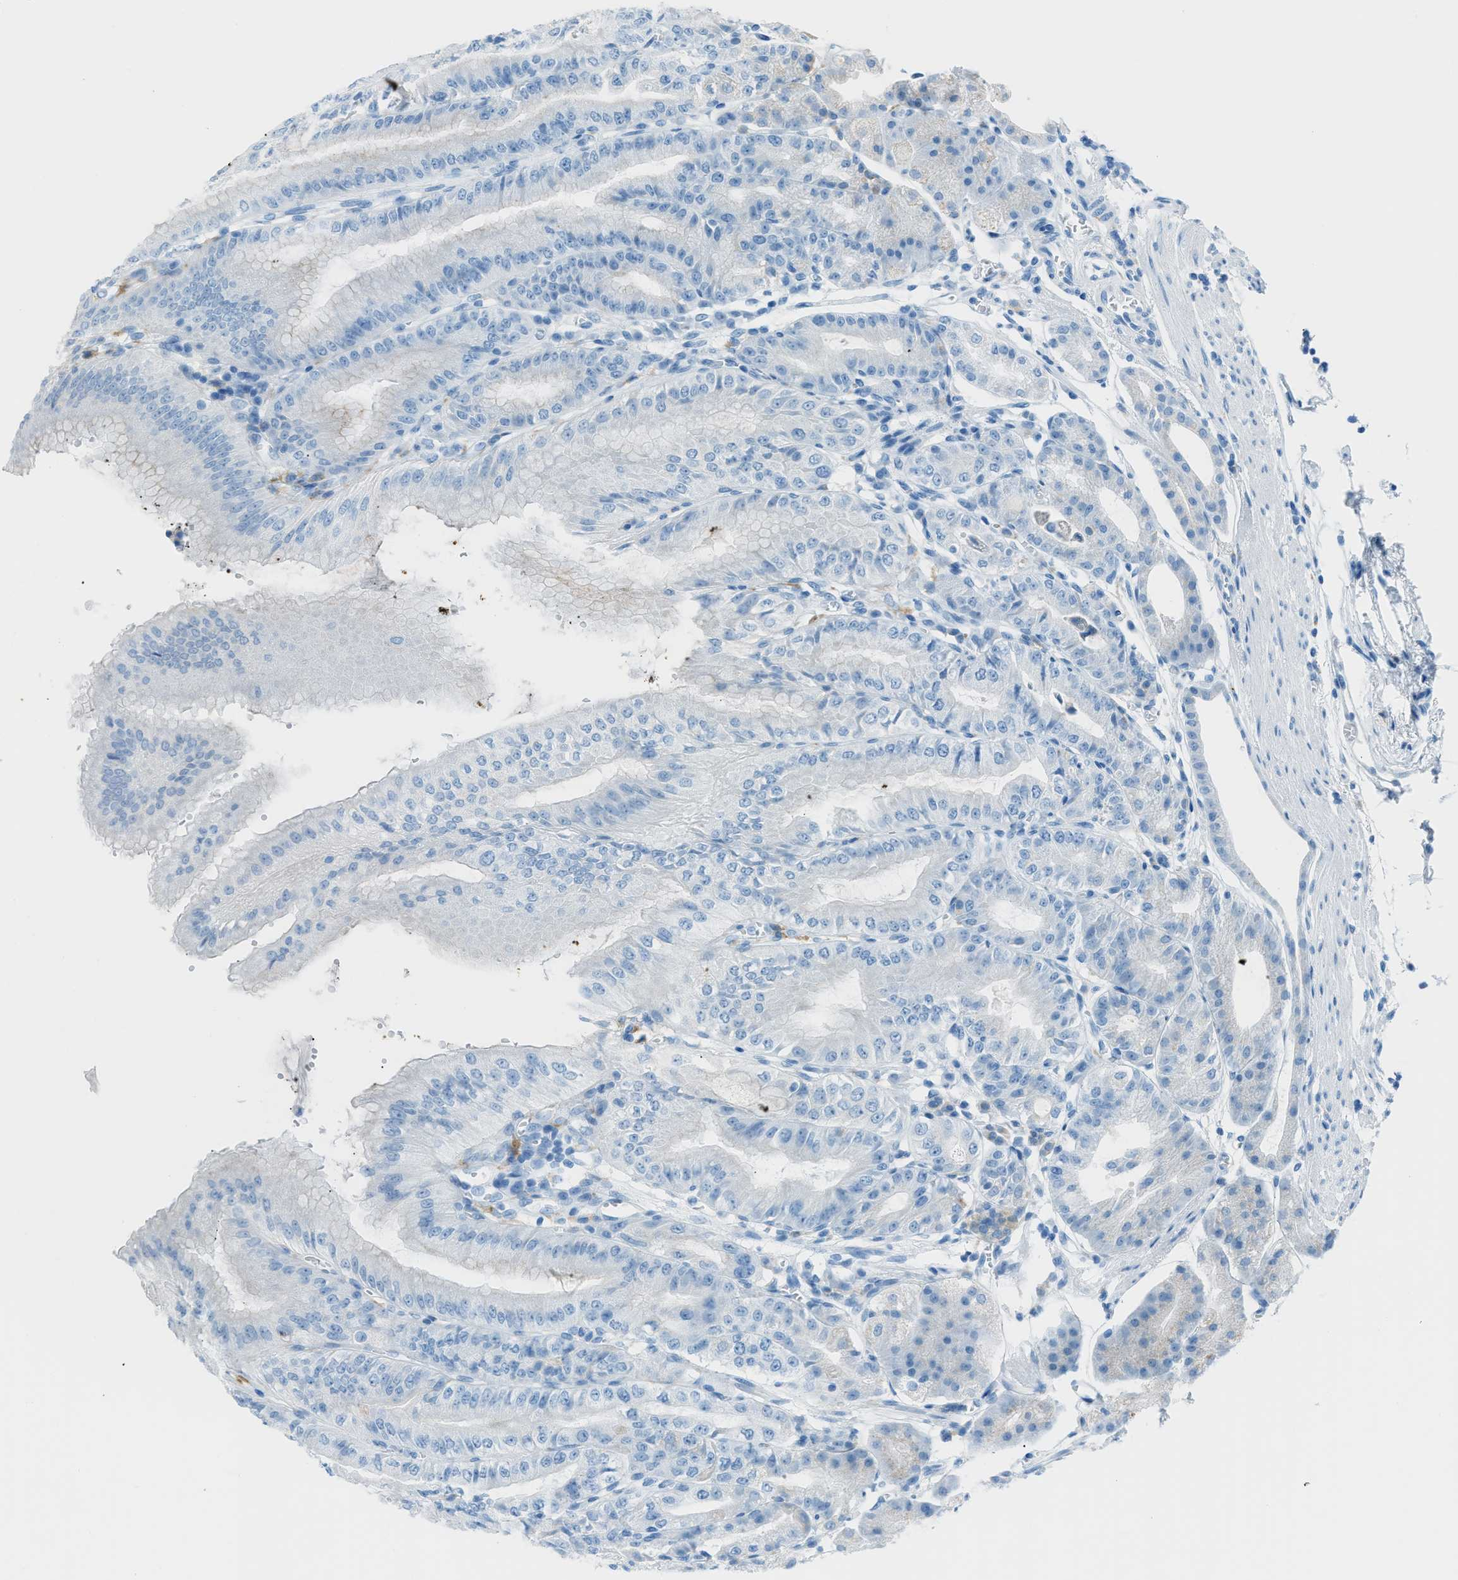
{"staining": {"intensity": "negative", "quantity": "none", "location": "none"}, "tissue": "stomach", "cell_type": "Glandular cells", "image_type": "normal", "snomed": [{"axis": "morphology", "description": "Normal tissue, NOS"}, {"axis": "topography", "description": "Stomach, lower"}], "caption": "High magnification brightfield microscopy of benign stomach stained with DAB (3,3'-diaminobenzidine) (brown) and counterstained with hematoxylin (blue): glandular cells show no significant staining.", "gene": "C21orf62", "patient": {"sex": "male", "age": 71}}